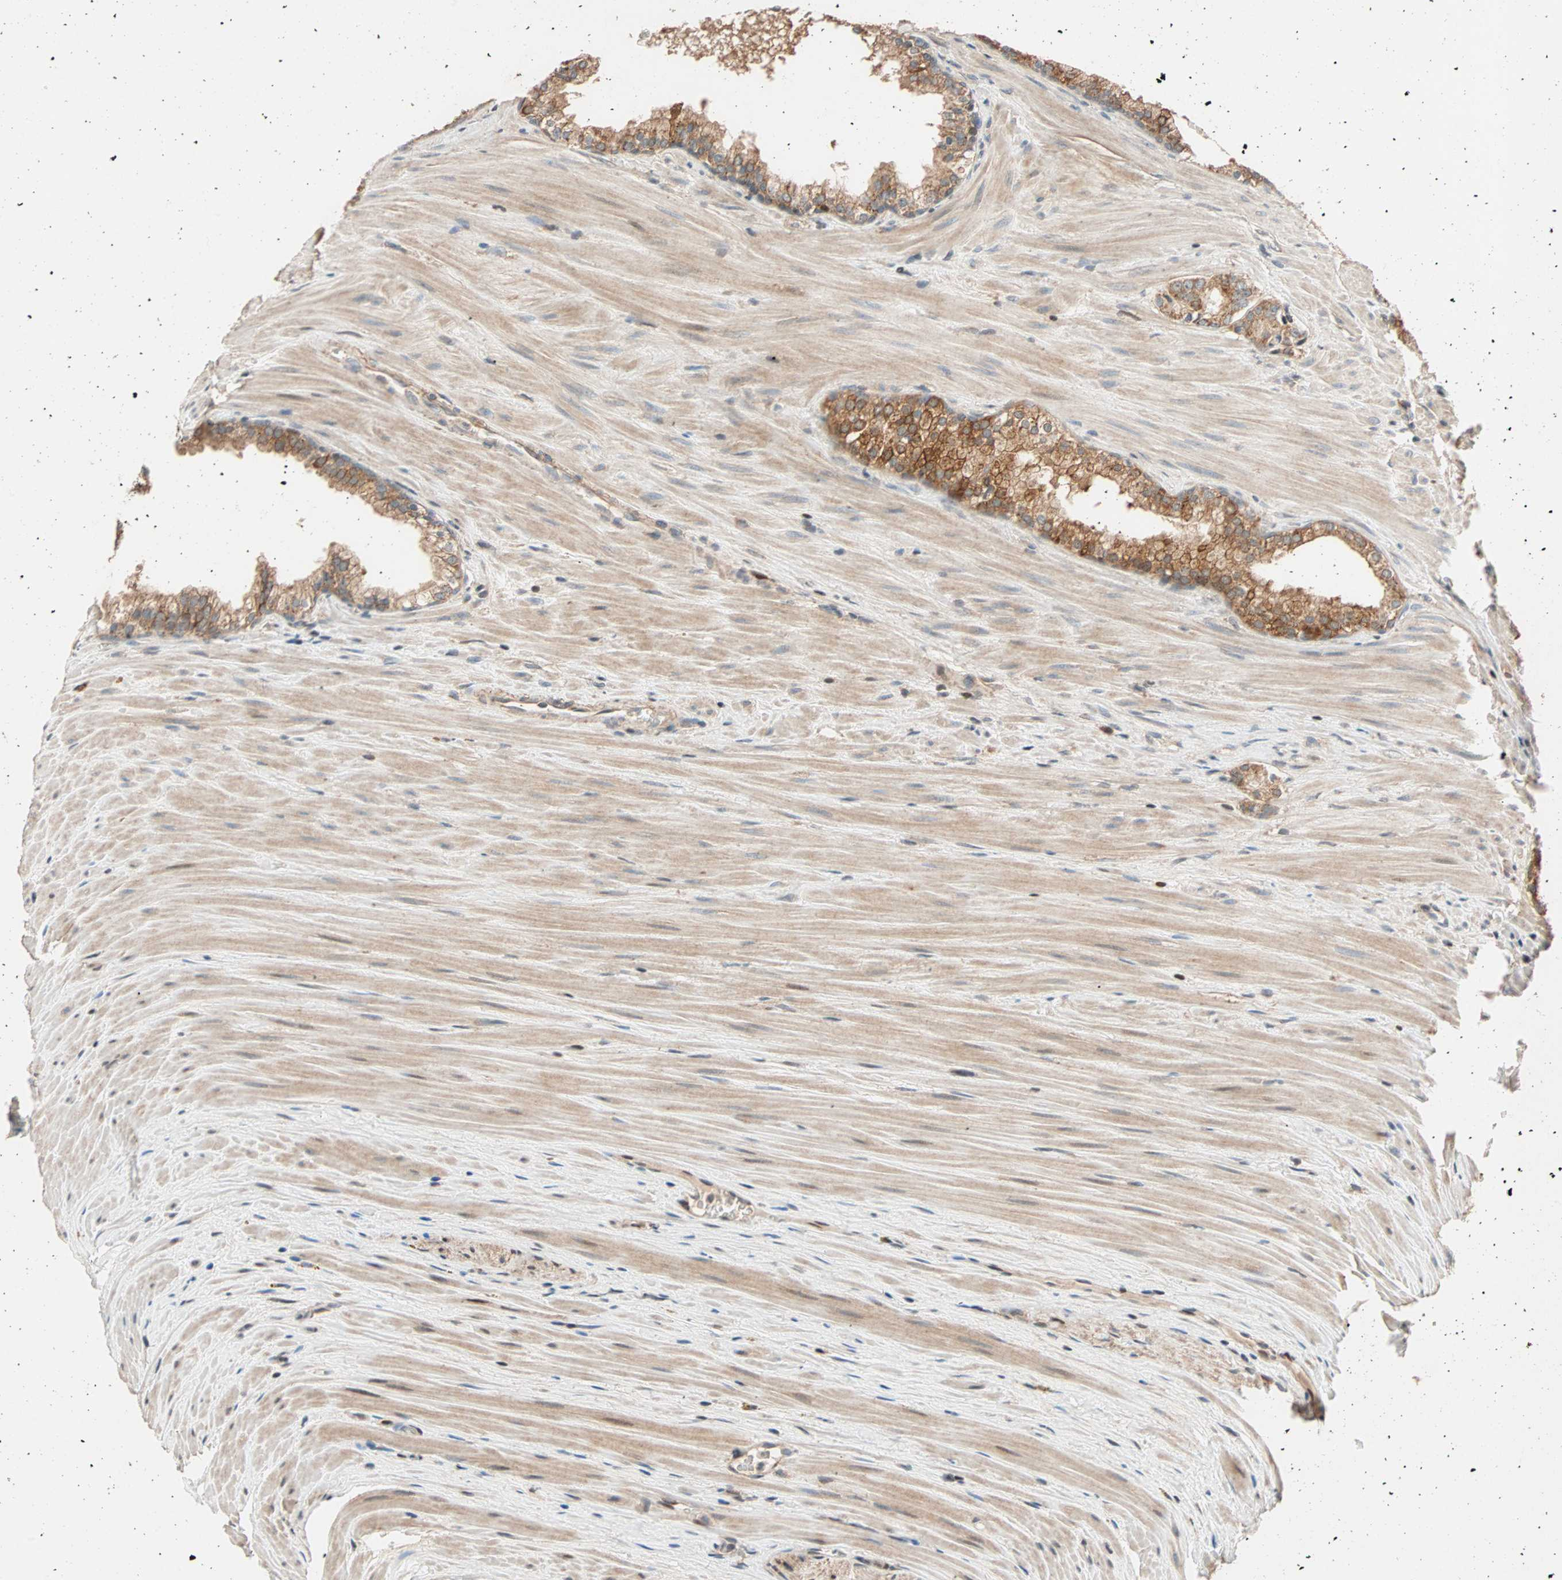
{"staining": {"intensity": "moderate", "quantity": ">75%", "location": "cytoplasmic/membranous"}, "tissue": "prostate cancer", "cell_type": "Tumor cells", "image_type": "cancer", "snomed": [{"axis": "morphology", "description": "Adenocarcinoma, Low grade"}, {"axis": "topography", "description": "Prostate"}], "caption": "About >75% of tumor cells in prostate cancer demonstrate moderate cytoplasmic/membranous protein positivity as visualized by brown immunohistochemical staining.", "gene": "HECW1", "patient": {"sex": "male", "age": 58}}